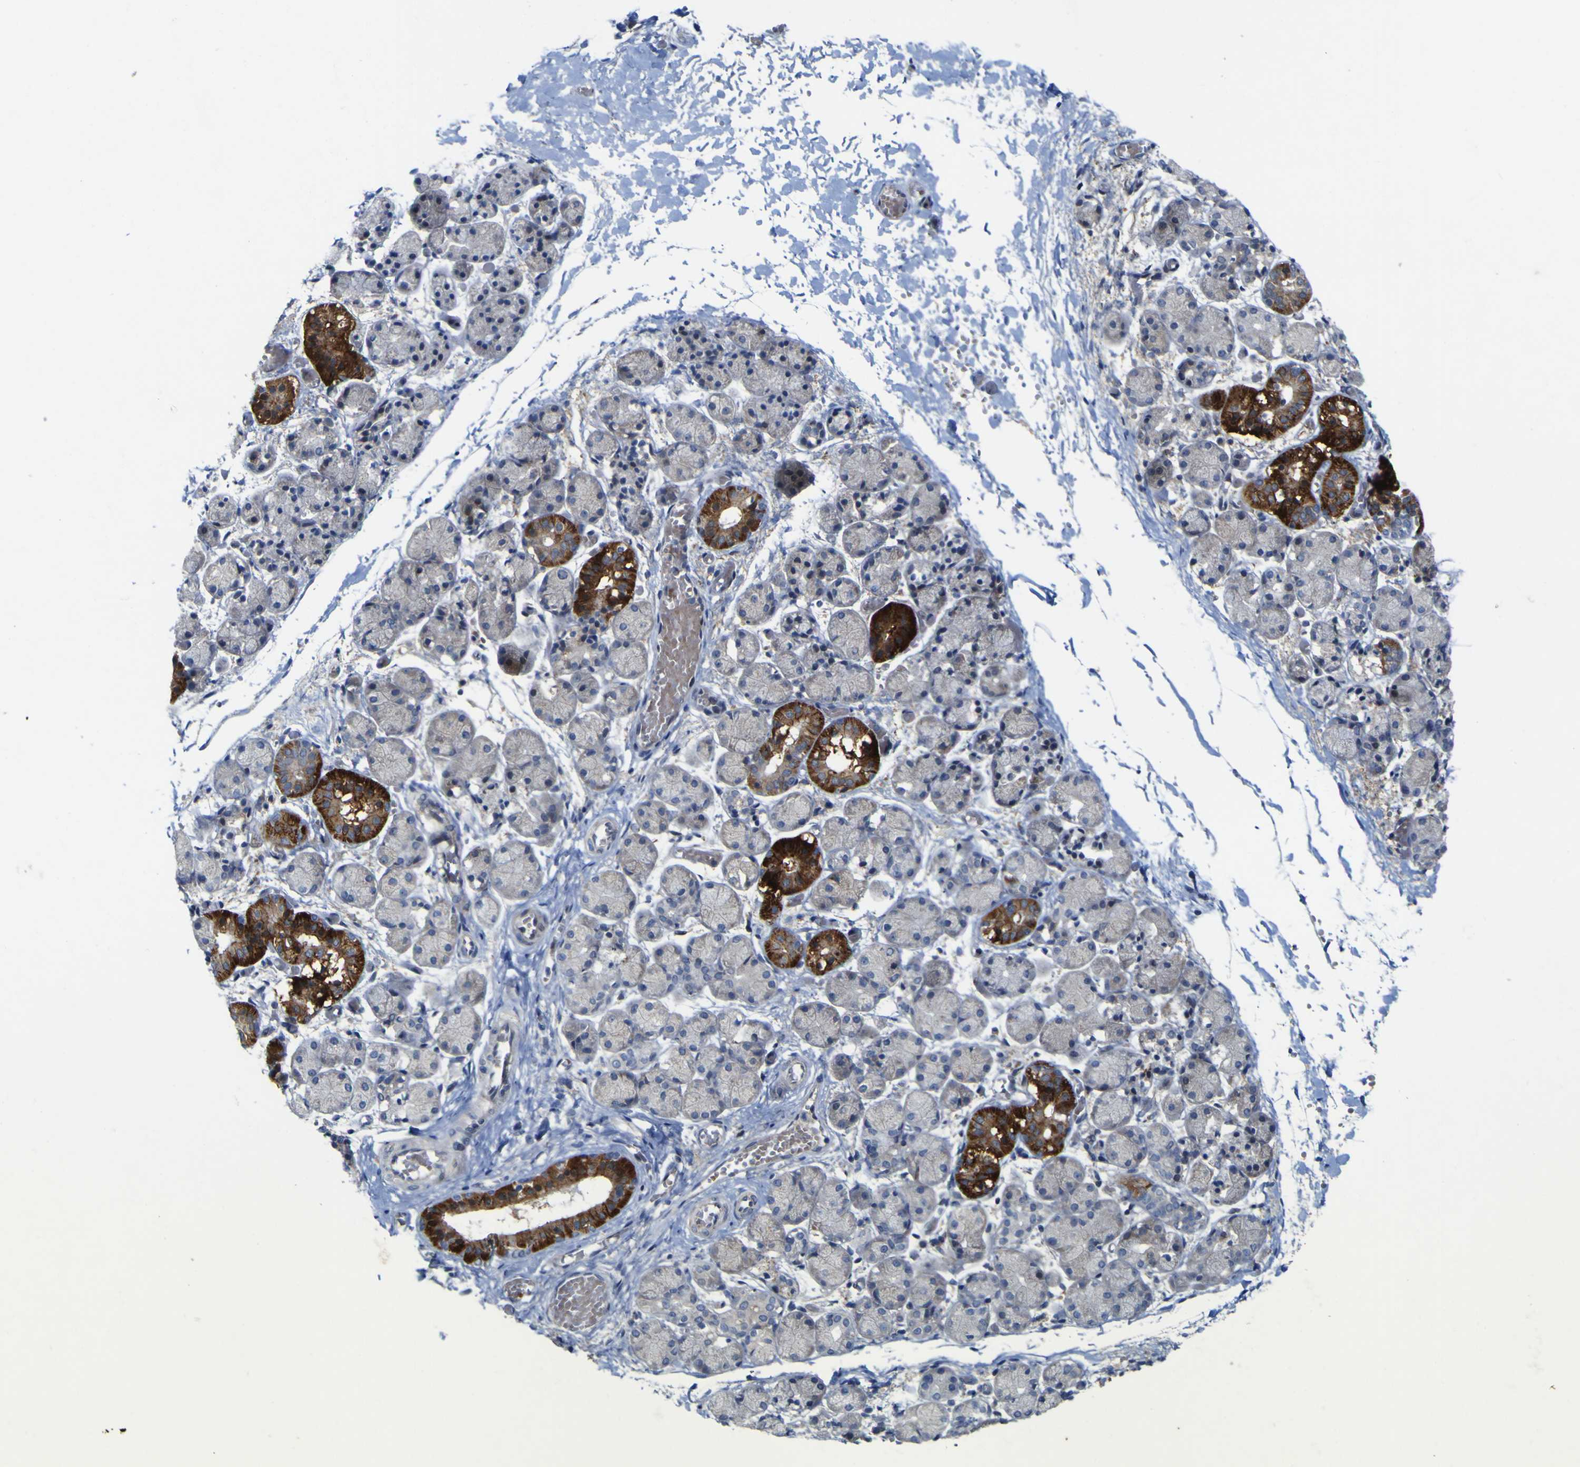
{"staining": {"intensity": "strong", "quantity": "<25%", "location": "cytoplasmic/membranous"}, "tissue": "salivary gland", "cell_type": "Glandular cells", "image_type": "normal", "snomed": [{"axis": "morphology", "description": "Normal tissue, NOS"}, {"axis": "topography", "description": "Salivary gland"}], "caption": "Strong cytoplasmic/membranous protein positivity is present in approximately <25% of glandular cells in salivary gland.", "gene": "NAV1", "patient": {"sex": "female", "age": 24}}